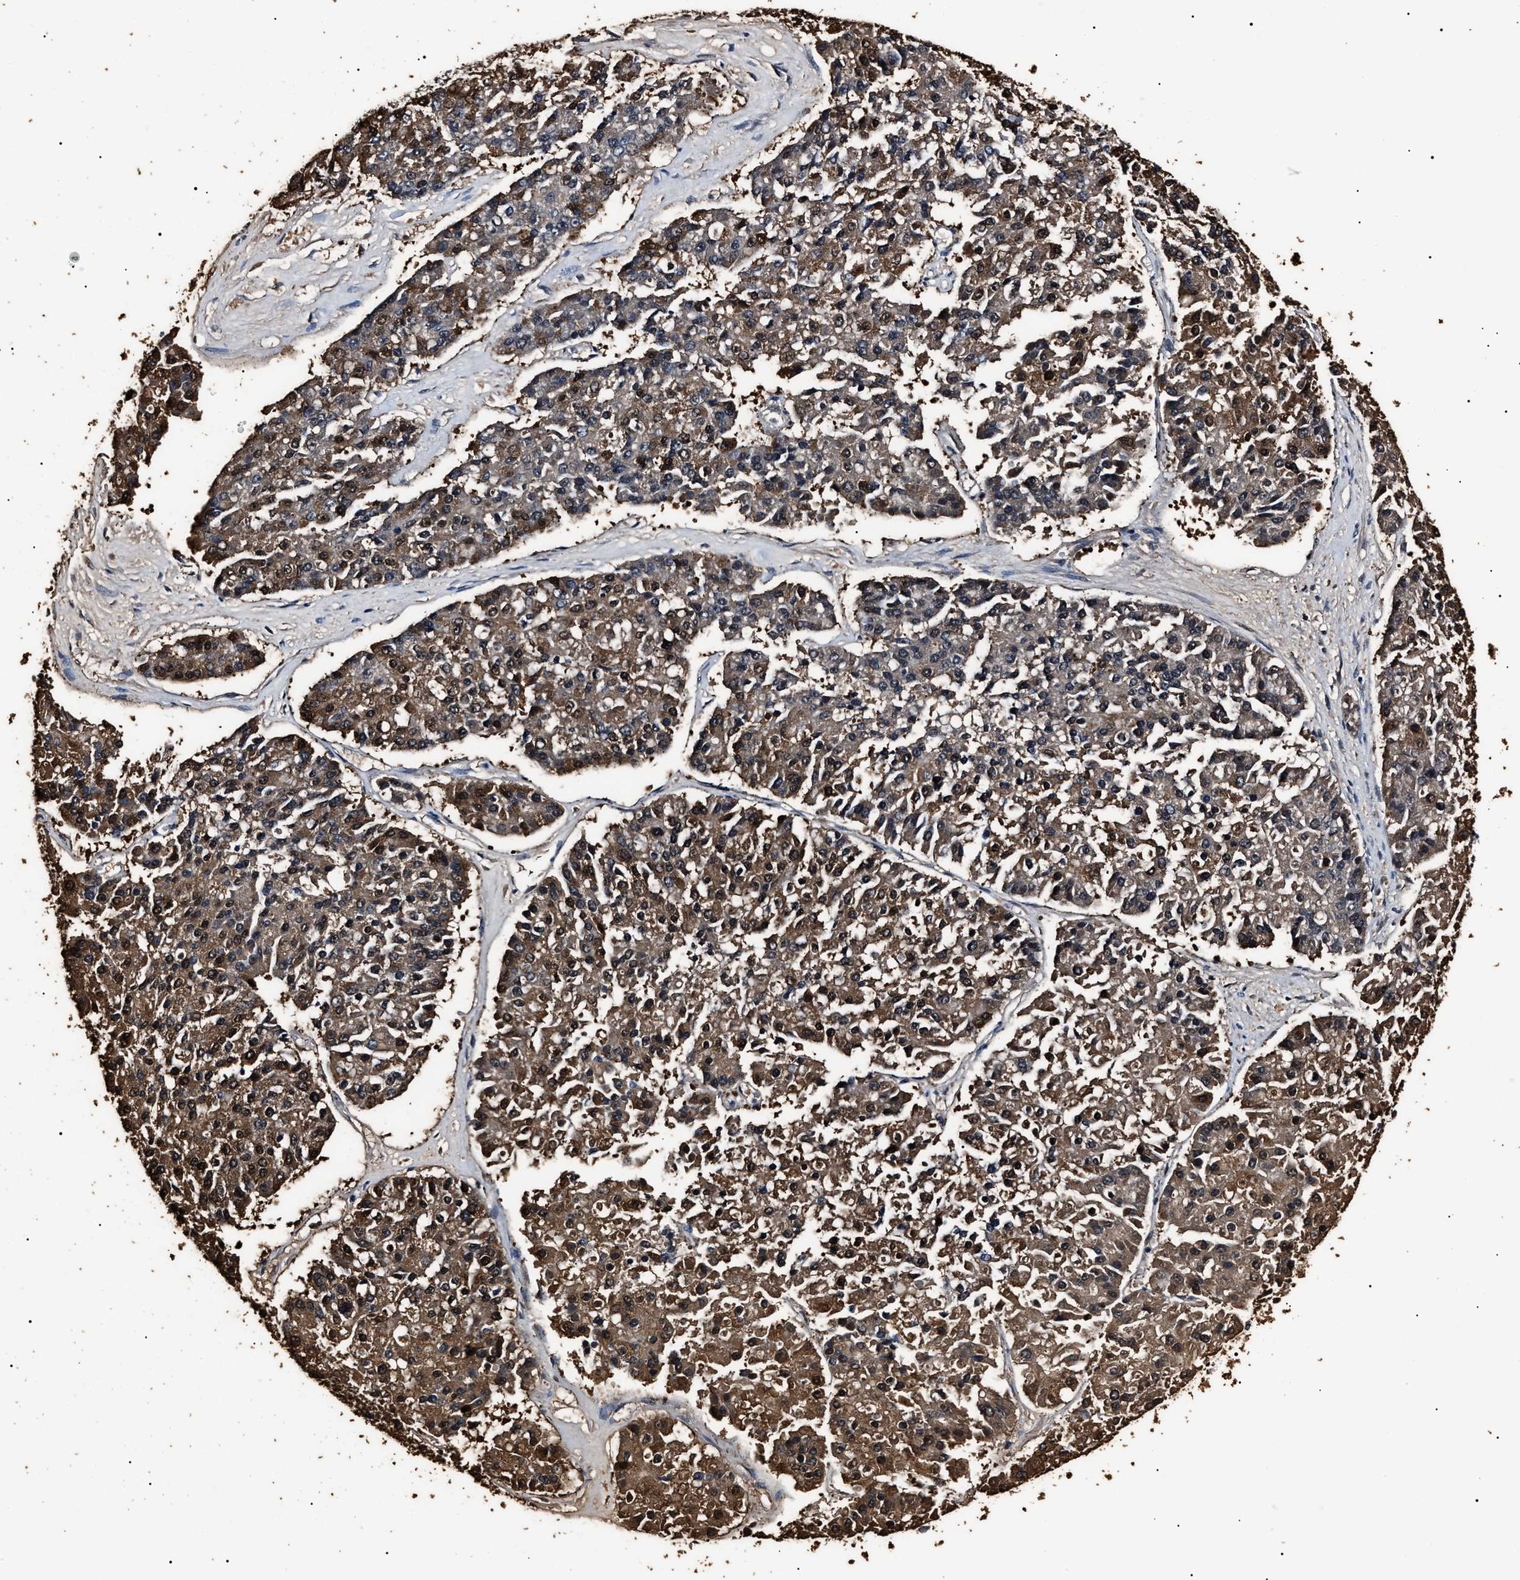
{"staining": {"intensity": "moderate", "quantity": ">75%", "location": "cytoplasmic/membranous"}, "tissue": "pancreatic cancer", "cell_type": "Tumor cells", "image_type": "cancer", "snomed": [{"axis": "morphology", "description": "Adenocarcinoma, NOS"}, {"axis": "topography", "description": "Pancreas"}], "caption": "Human pancreatic cancer stained with a protein marker displays moderate staining in tumor cells.", "gene": "ALDH1A1", "patient": {"sex": "male", "age": 50}}